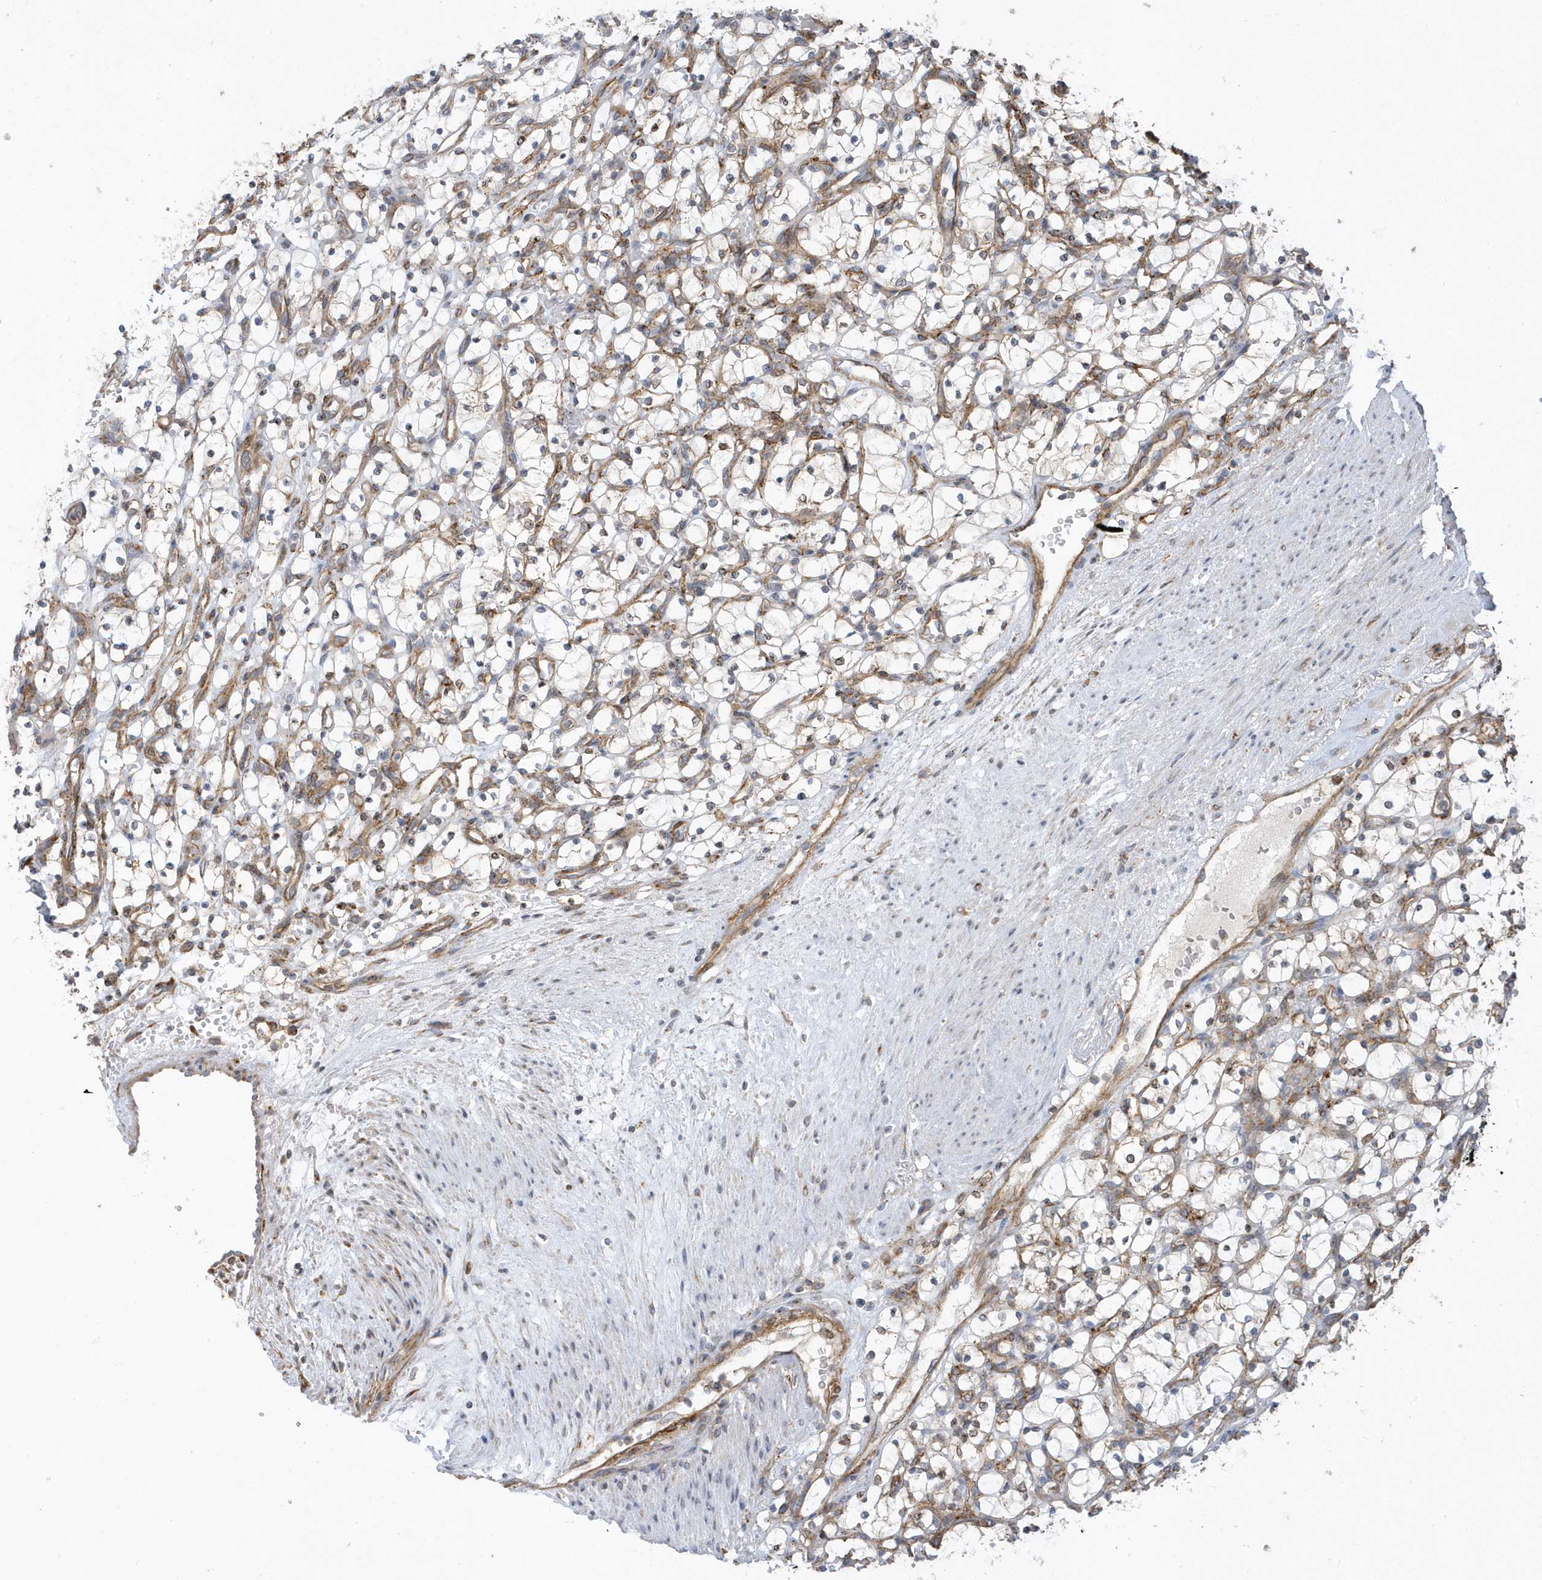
{"staining": {"intensity": "negative", "quantity": "none", "location": "none"}, "tissue": "renal cancer", "cell_type": "Tumor cells", "image_type": "cancer", "snomed": [{"axis": "morphology", "description": "Adenocarcinoma, NOS"}, {"axis": "topography", "description": "Kidney"}], "caption": "IHC histopathology image of renal cancer stained for a protein (brown), which shows no expression in tumor cells. (Stains: DAB (3,3'-diaminobenzidine) immunohistochemistry with hematoxylin counter stain, Microscopy: brightfield microscopy at high magnification).", "gene": "HRH4", "patient": {"sex": "female", "age": 69}}